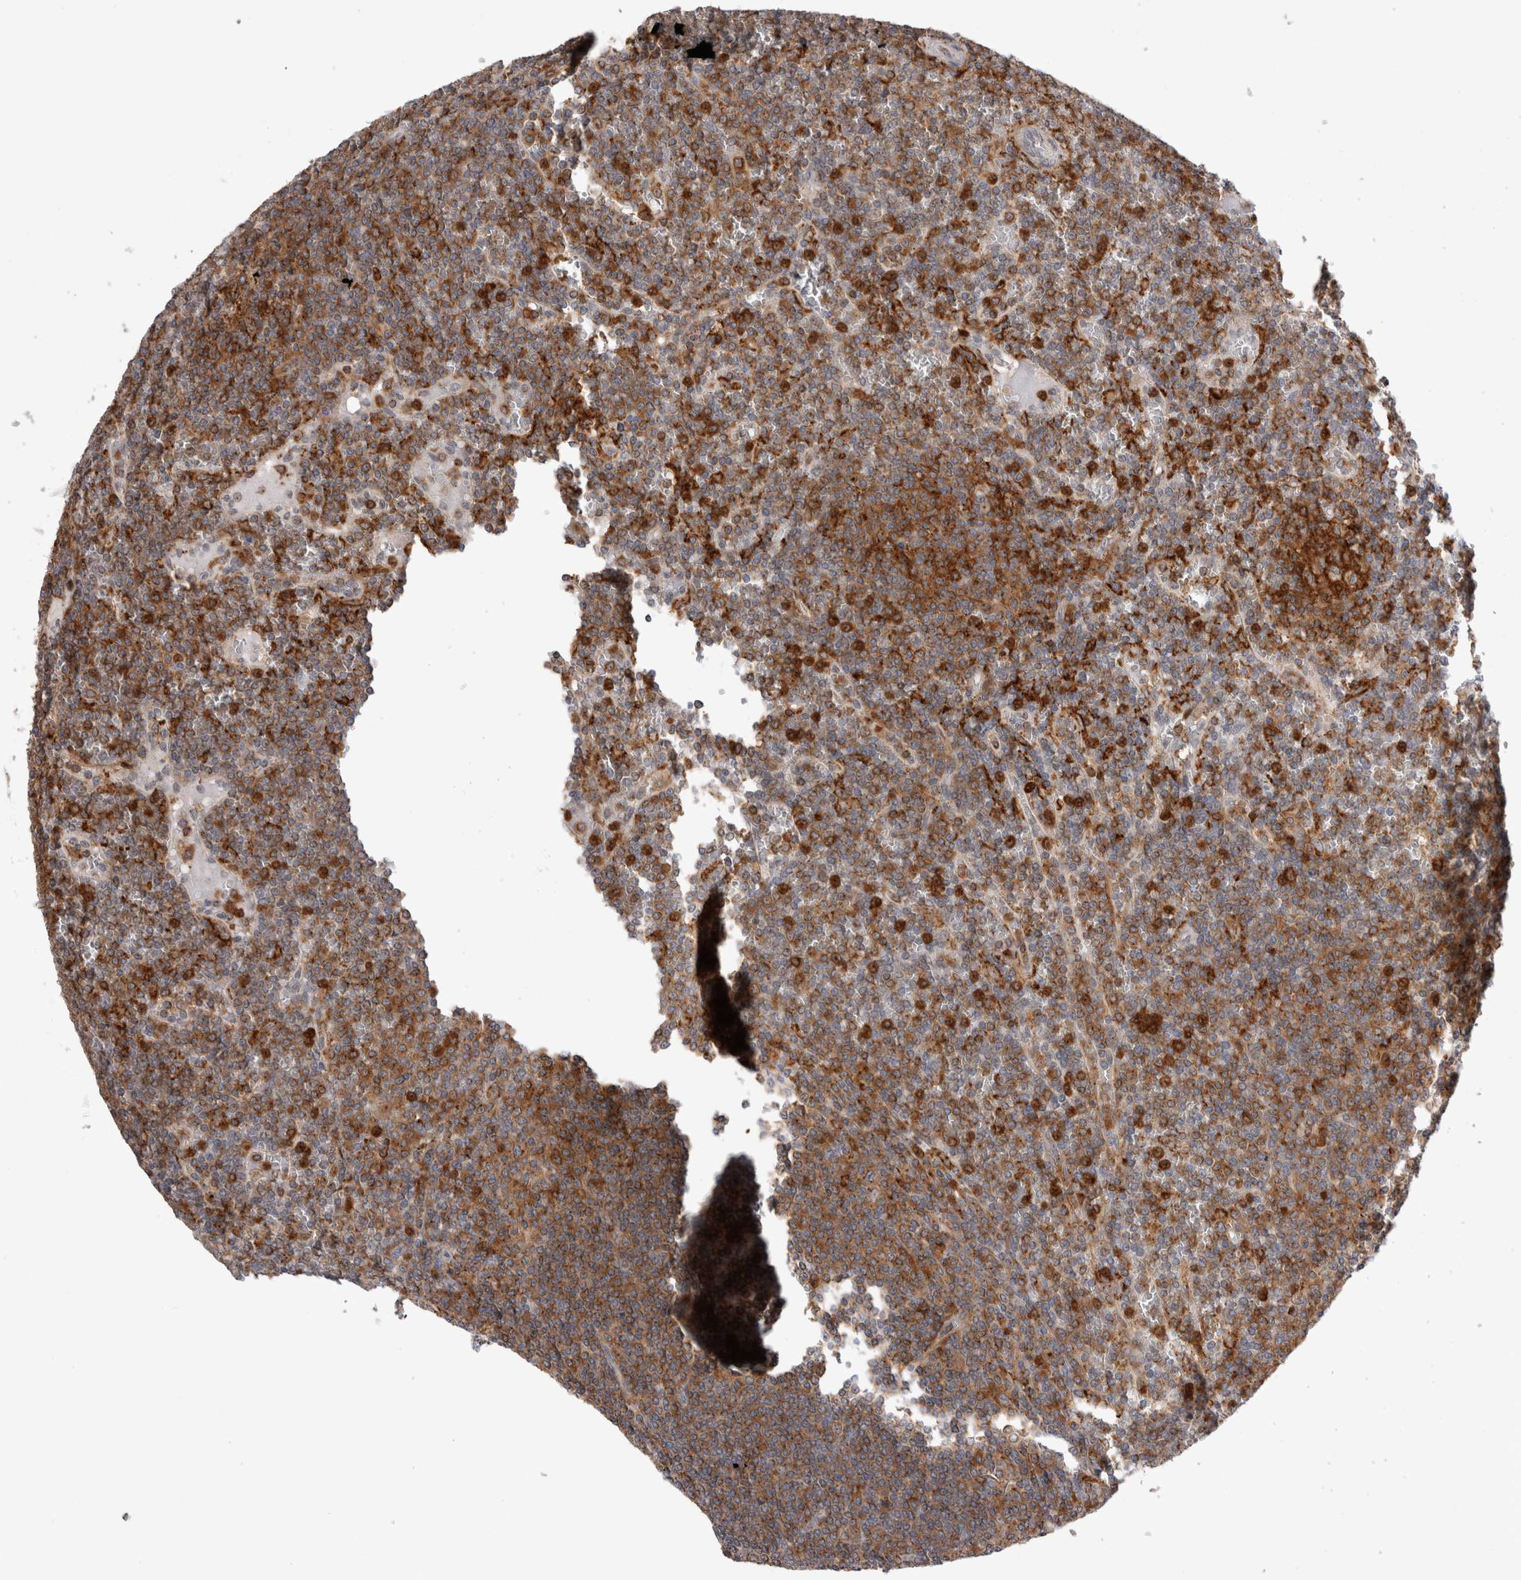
{"staining": {"intensity": "moderate", "quantity": ">75%", "location": "cytoplasmic/membranous"}, "tissue": "lymphoma", "cell_type": "Tumor cells", "image_type": "cancer", "snomed": [{"axis": "morphology", "description": "Malignant lymphoma, non-Hodgkin's type, Low grade"}, {"axis": "topography", "description": "Spleen"}], "caption": "Immunohistochemistry (IHC) photomicrograph of neoplastic tissue: human malignant lymphoma, non-Hodgkin's type (low-grade) stained using immunohistochemistry exhibits medium levels of moderate protein expression localized specifically in the cytoplasmic/membranous of tumor cells, appearing as a cytoplasmic/membranous brown color.", "gene": "CCDC88B", "patient": {"sex": "female", "age": 19}}